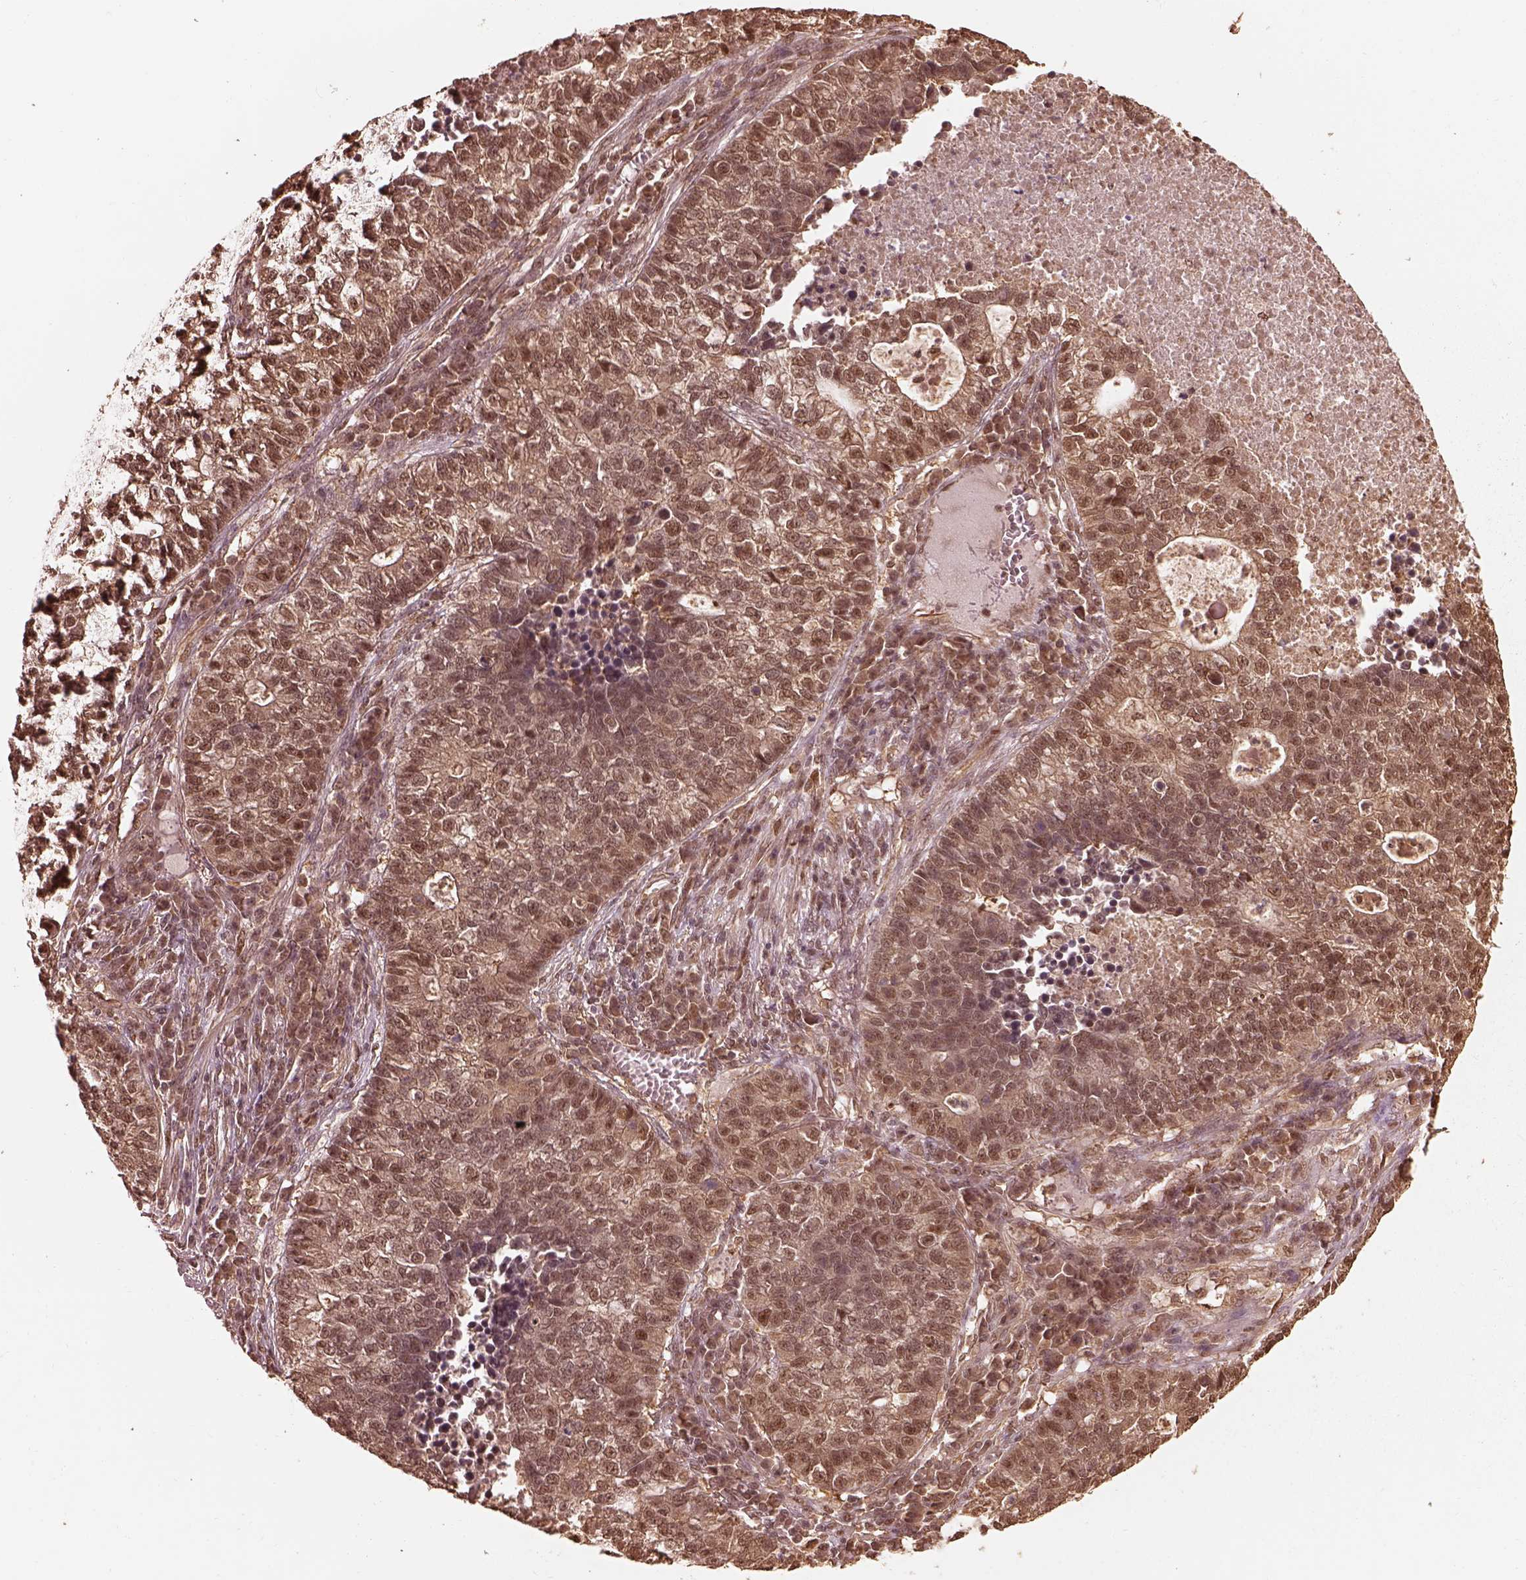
{"staining": {"intensity": "moderate", "quantity": "25%-75%", "location": "cytoplasmic/membranous,nuclear"}, "tissue": "lung cancer", "cell_type": "Tumor cells", "image_type": "cancer", "snomed": [{"axis": "morphology", "description": "Adenocarcinoma, NOS"}, {"axis": "topography", "description": "Lung"}], "caption": "Lung cancer (adenocarcinoma) stained with a protein marker shows moderate staining in tumor cells.", "gene": "PSMC5", "patient": {"sex": "male", "age": 57}}